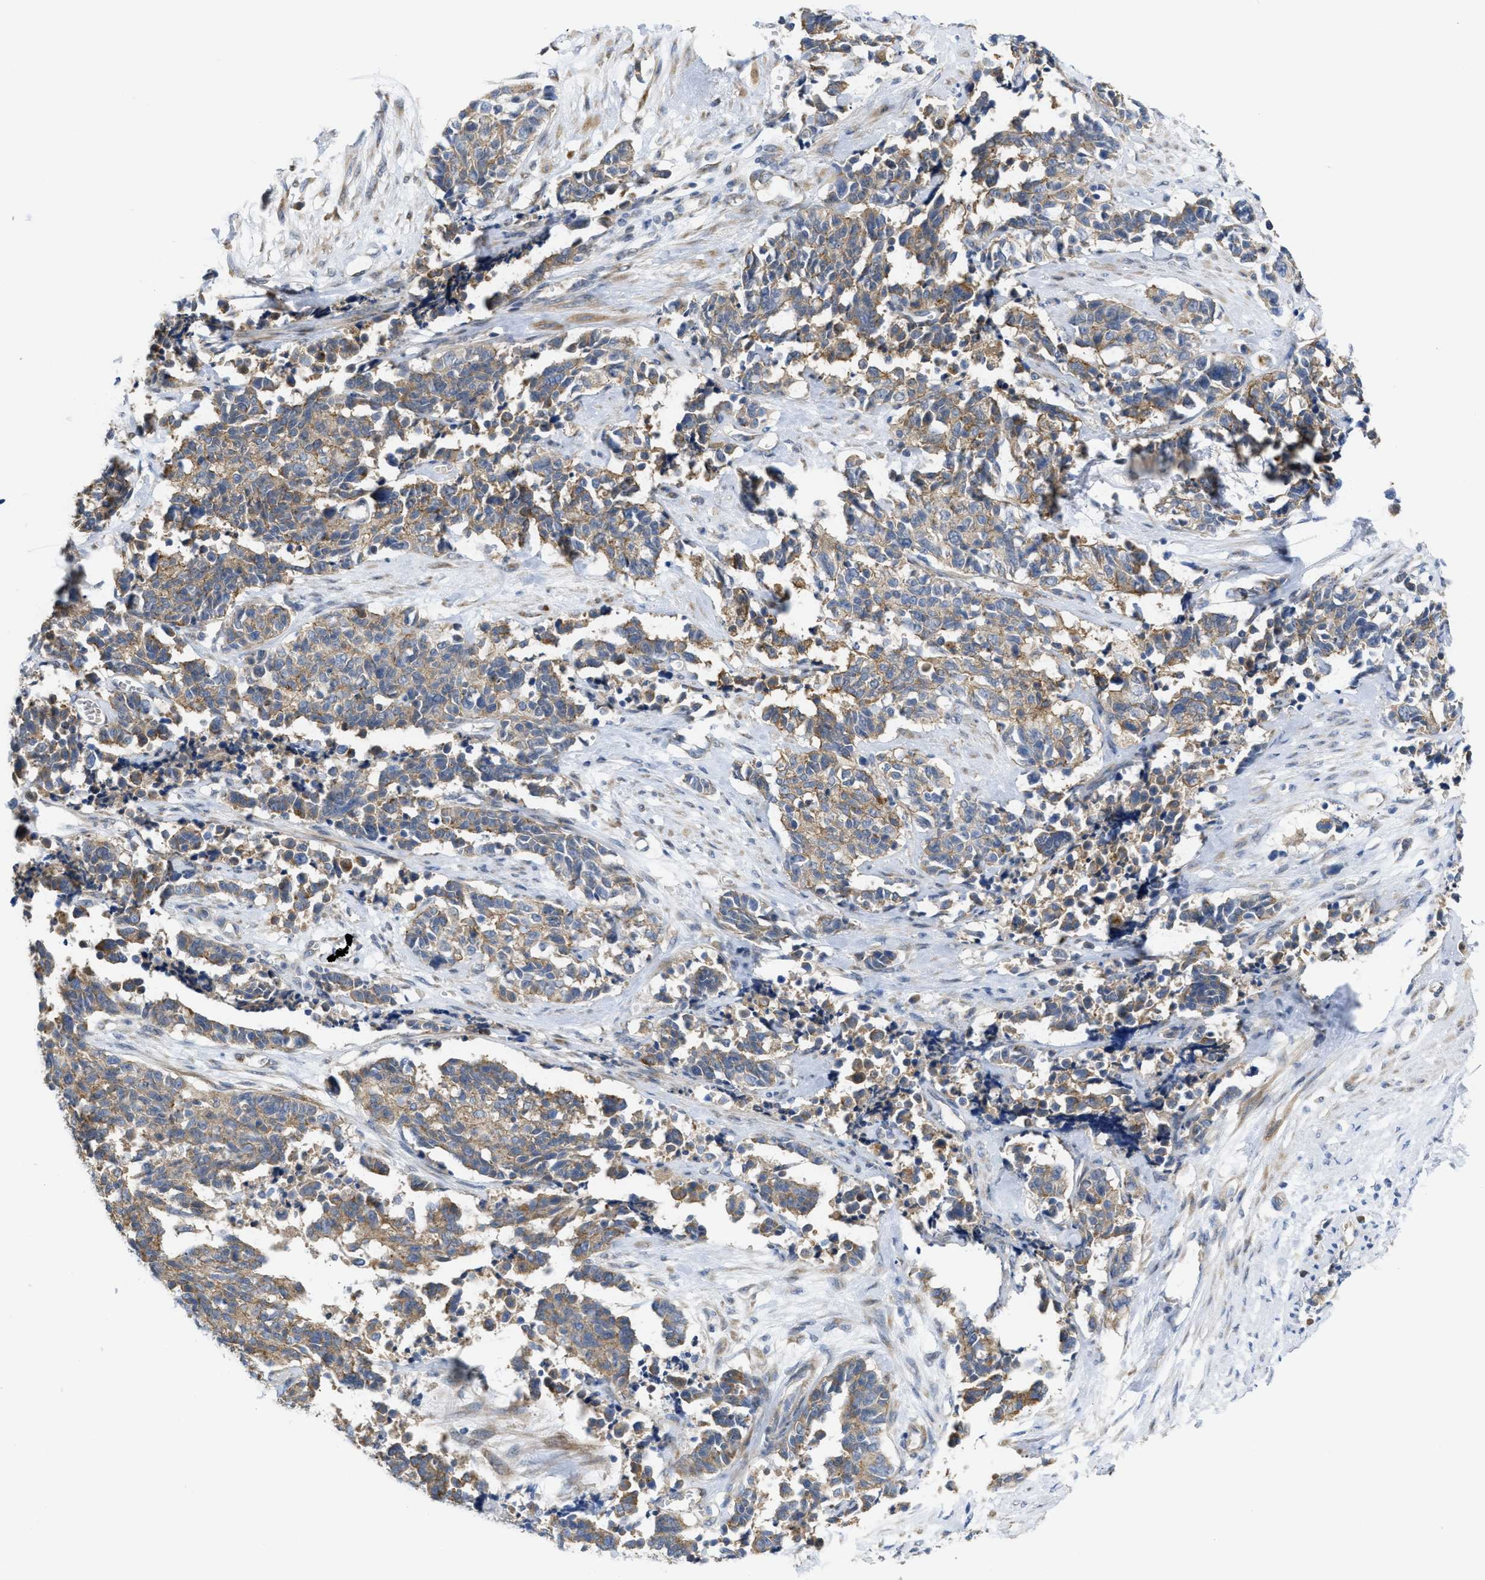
{"staining": {"intensity": "moderate", "quantity": ">75%", "location": "cytoplasmic/membranous"}, "tissue": "cervical cancer", "cell_type": "Tumor cells", "image_type": "cancer", "snomed": [{"axis": "morphology", "description": "Squamous cell carcinoma, NOS"}, {"axis": "topography", "description": "Cervix"}], "caption": "Immunohistochemistry (IHC) of human squamous cell carcinoma (cervical) displays medium levels of moderate cytoplasmic/membranous staining in about >75% of tumor cells. Nuclei are stained in blue.", "gene": "CDPF1", "patient": {"sex": "female", "age": 35}}